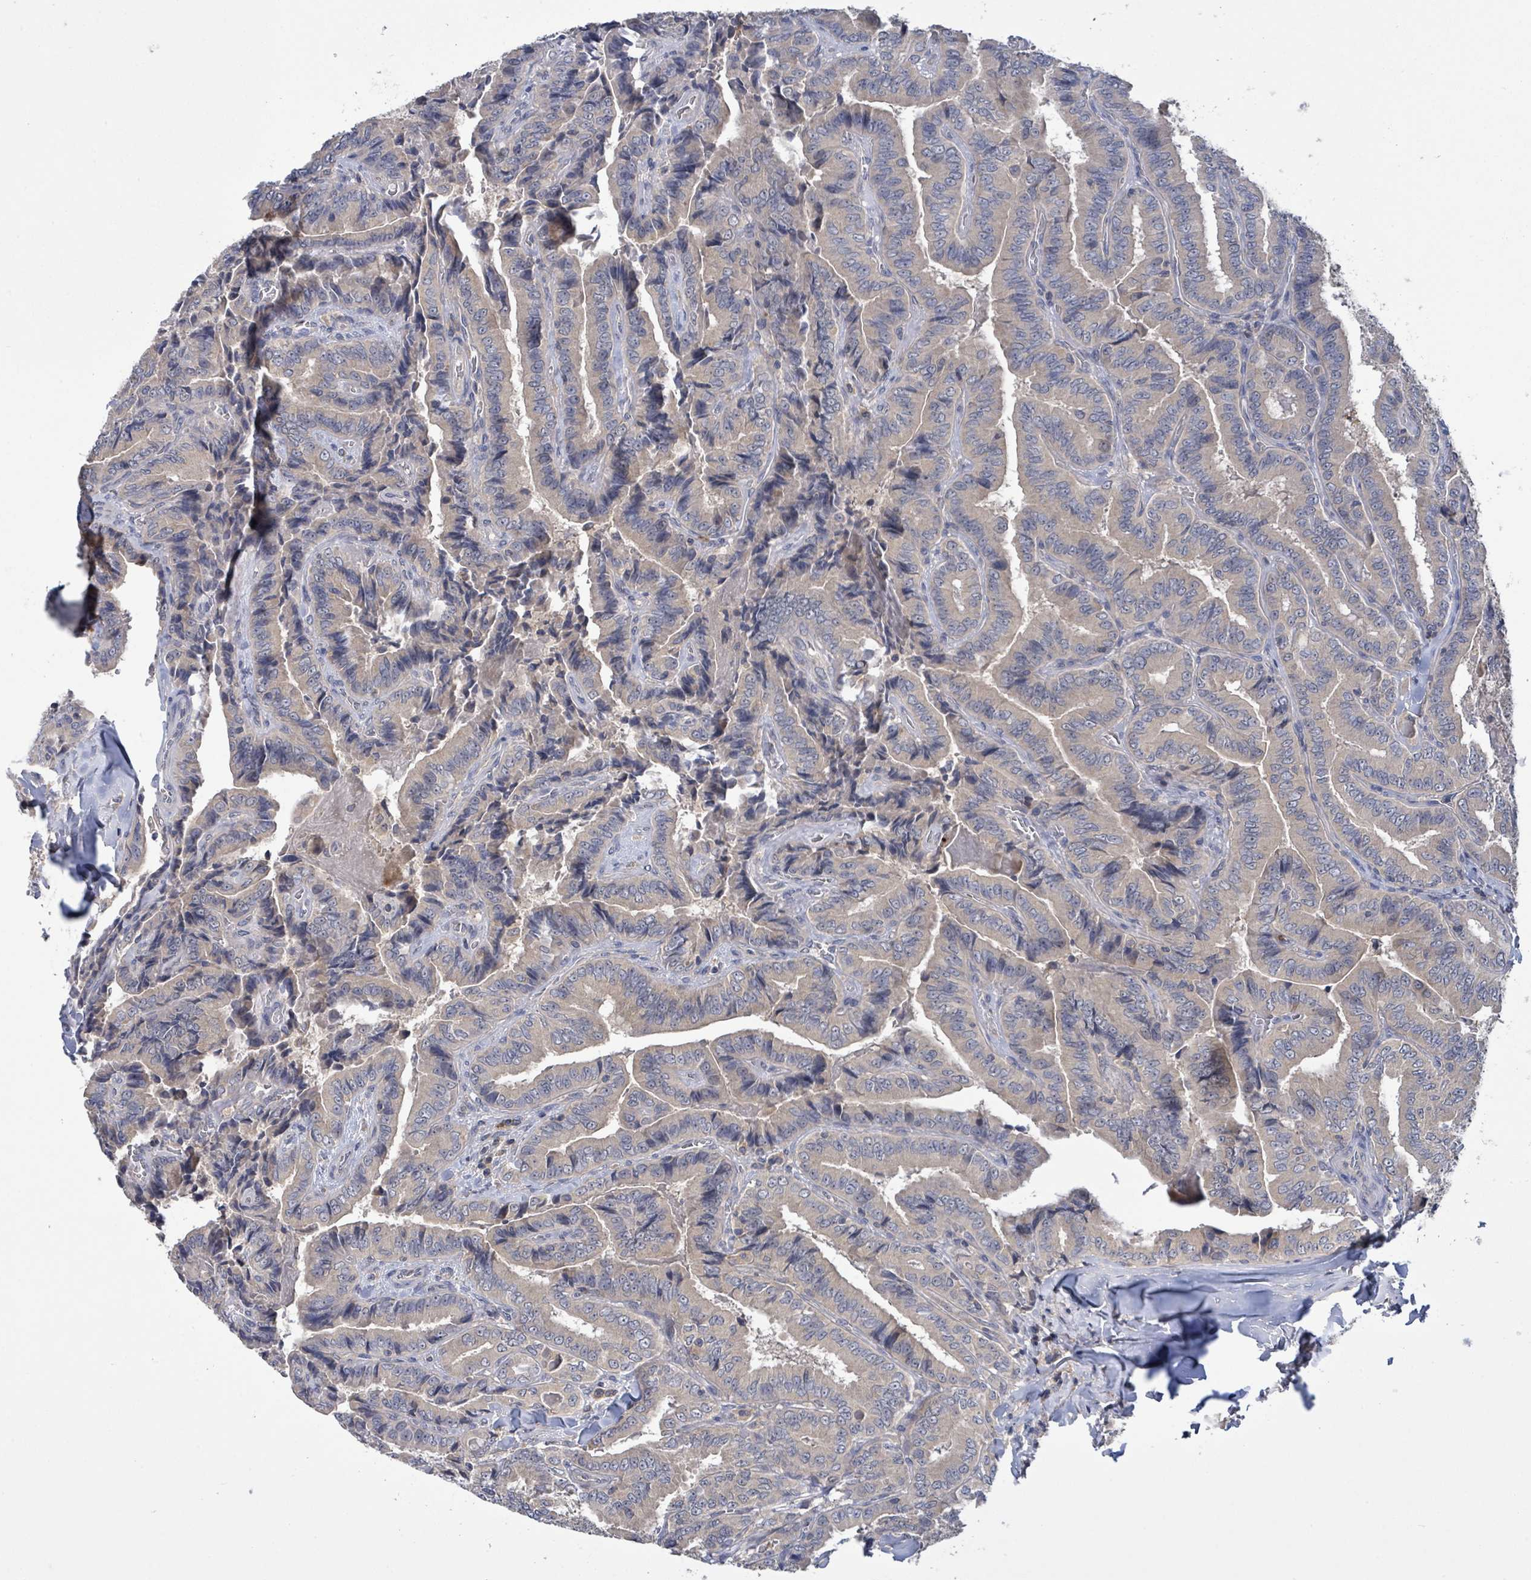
{"staining": {"intensity": "negative", "quantity": "none", "location": "none"}, "tissue": "thyroid cancer", "cell_type": "Tumor cells", "image_type": "cancer", "snomed": [{"axis": "morphology", "description": "Papillary adenocarcinoma, NOS"}, {"axis": "topography", "description": "Thyroid gland"}], "caption": "Histopathology image shows no protein expression in tumor cells of thyroid cancer tissue.", "gene": "SERPINE3", "patient": {"sex": "male", "age": 61}}